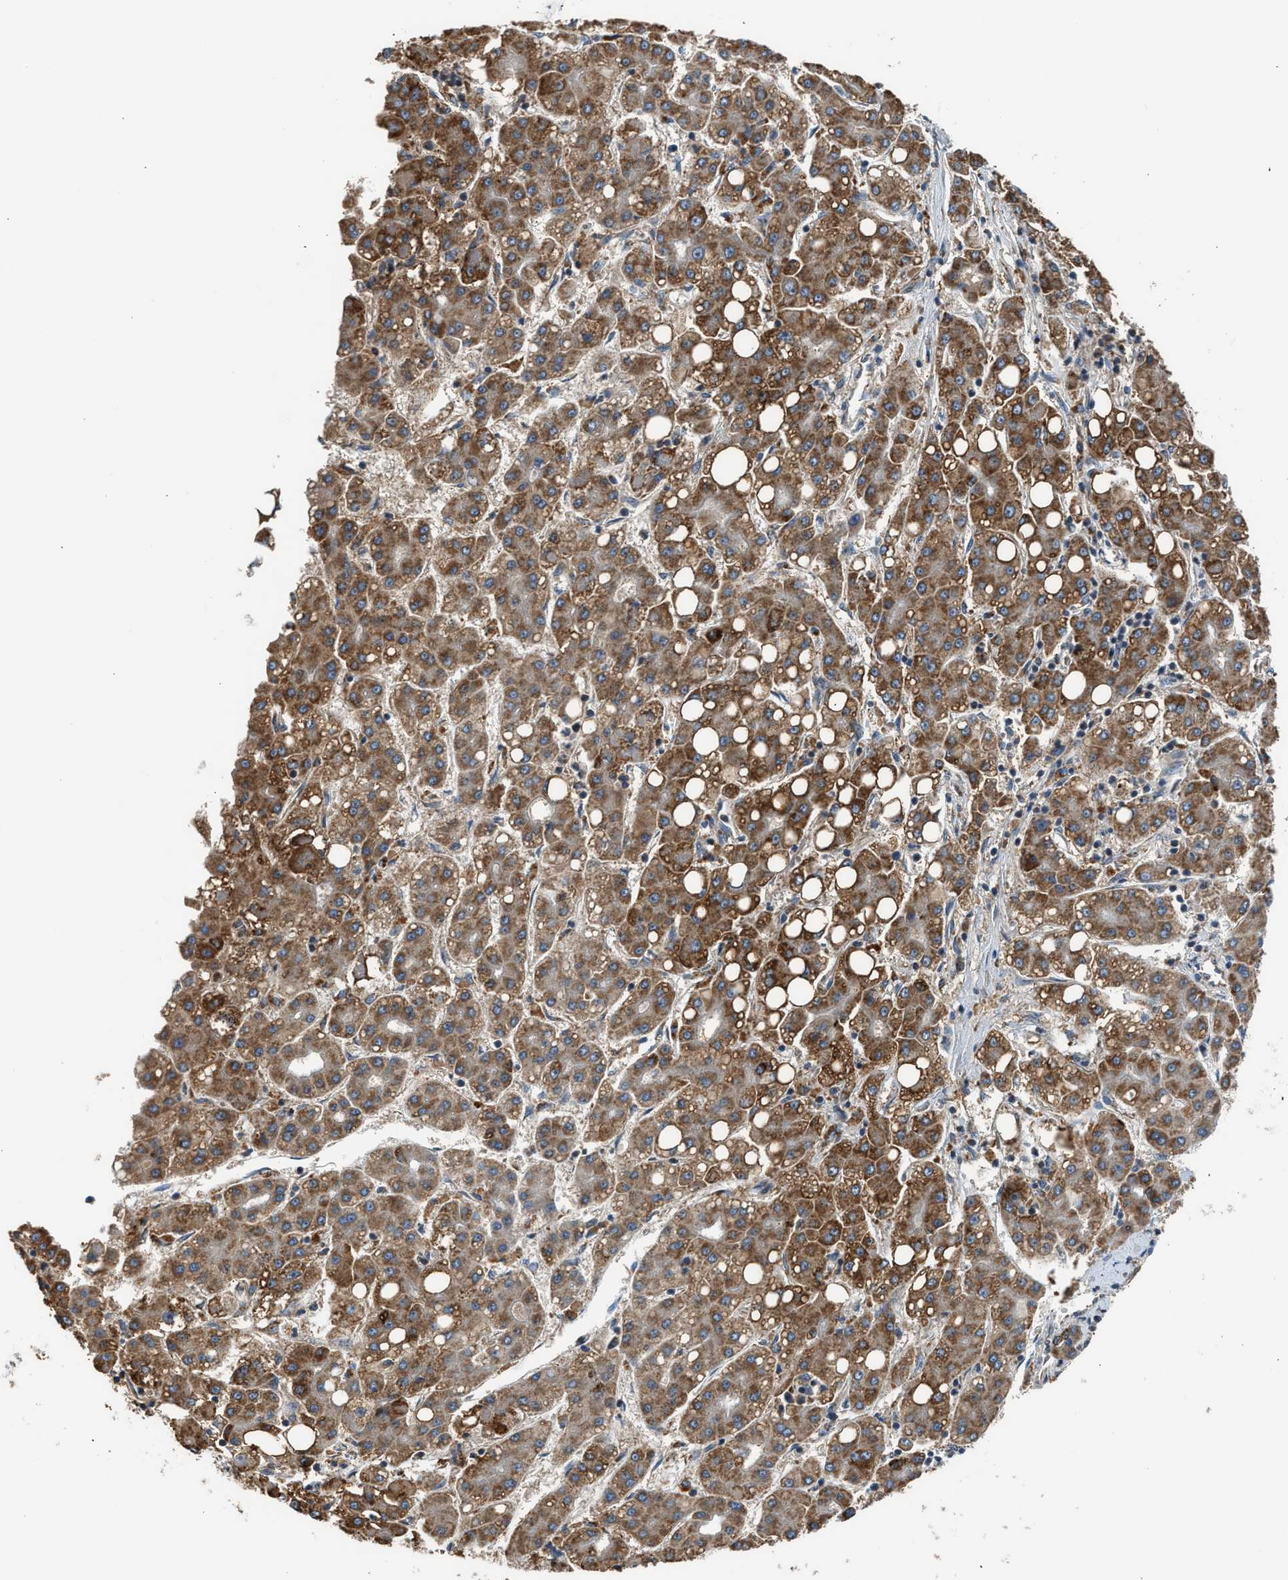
{"staining": {"intensity": "strong", "quantity": ">75%", "location": "cytoplasmic/membranous"}, "tissue": "liver cancer", "cell_type": "Tumor cells", "image_type": "cancer", "snomed": [{"axis": "morphology", "description": "Carcinoma, Hepatocellular, NOS"}, {"axis": "topography", "description": "Liver"}], "caption": "Human liver cancer (hepatocellular carcinoma) stained with a brown dye displays strong cytoplasmic/membranous positive expression in about >75% of tumor cells.", "gene": "STARD3", "patient": {"sex": "male", "age": 65}}